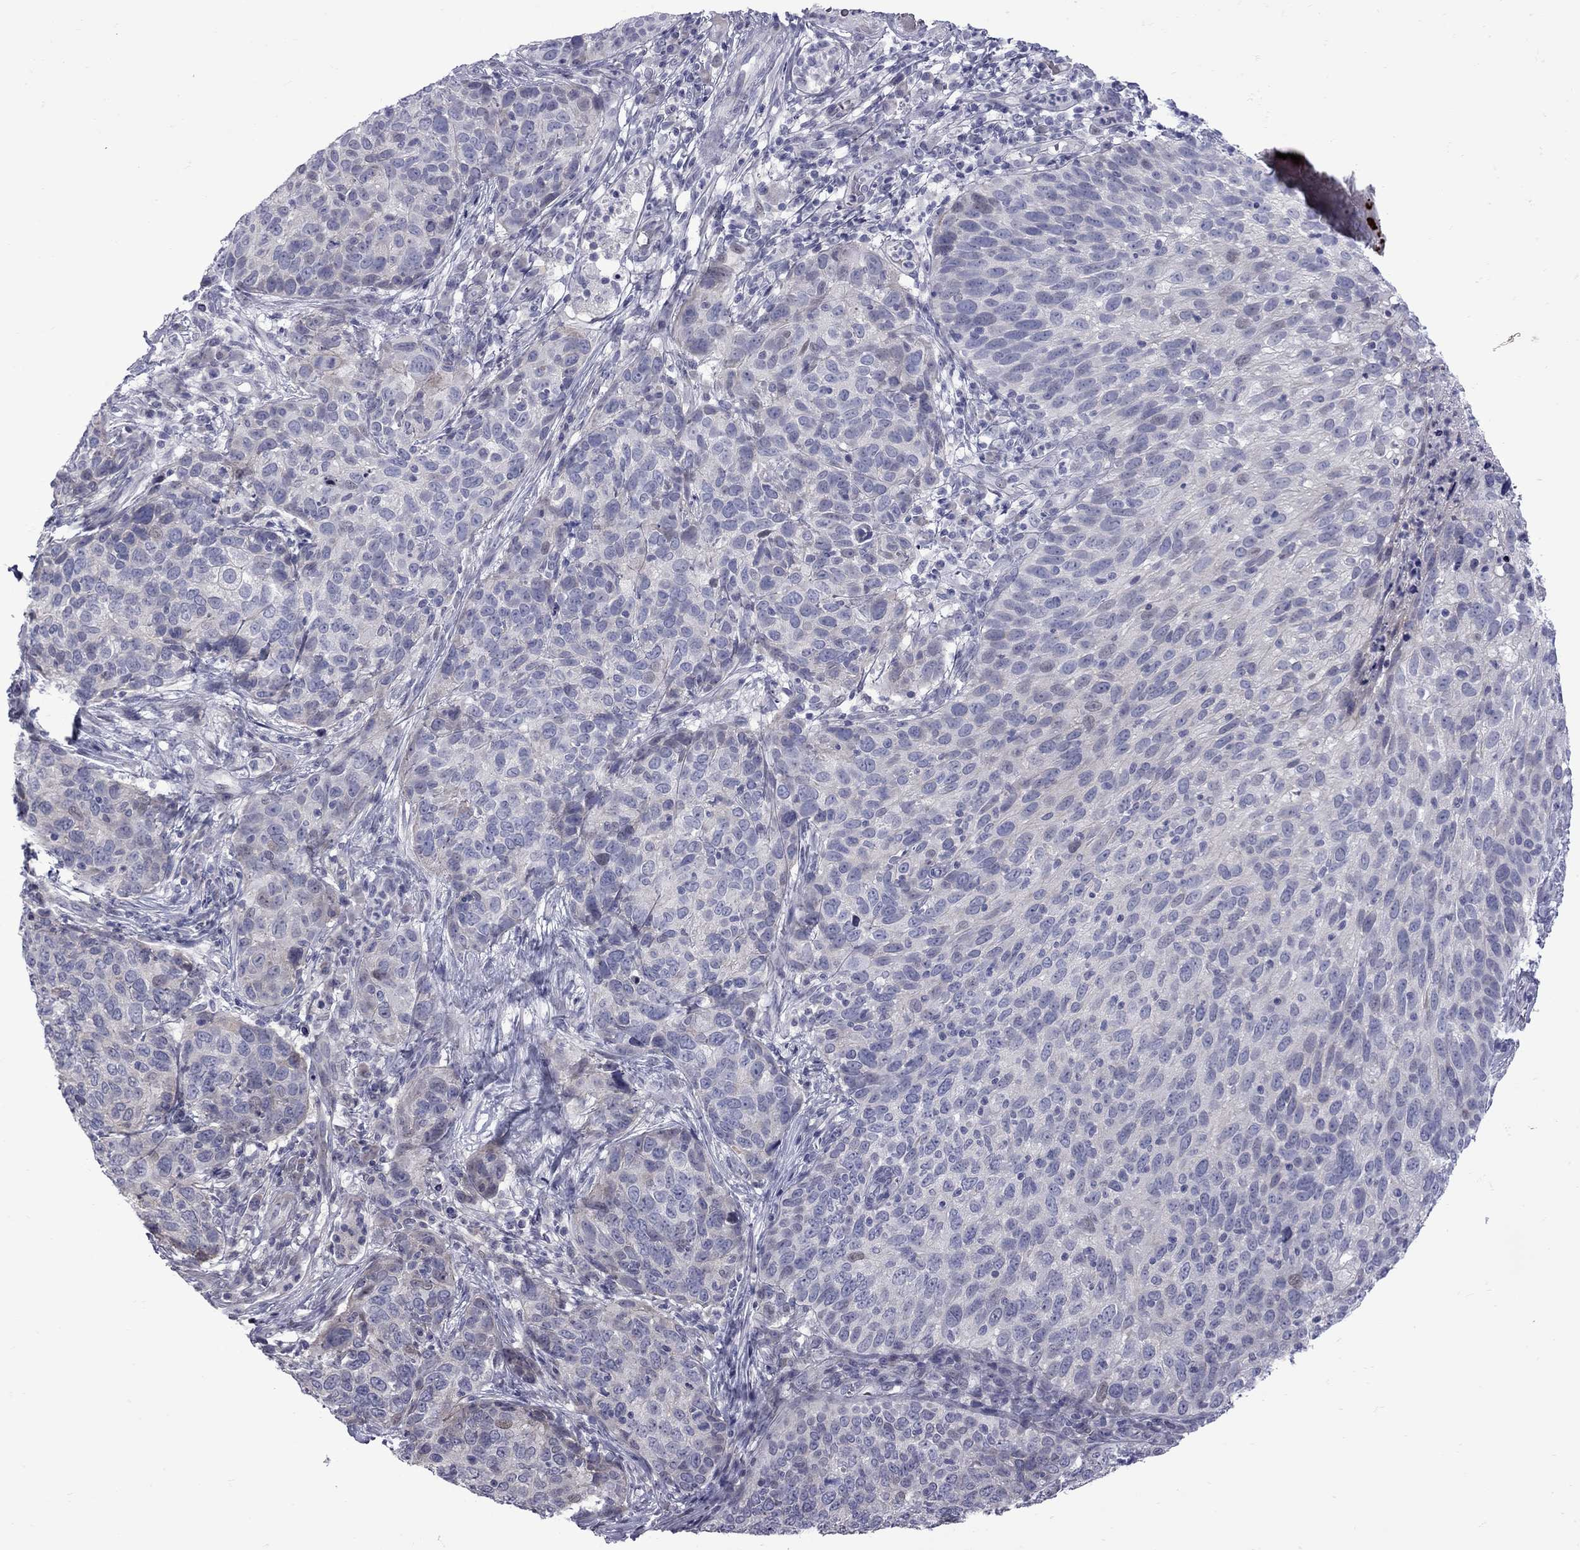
{"staining": {"intensity": "negative", "quantity": "none", "location": "none"}, "tissue": "skin cancer", "cell_type": "Tumor cells", "image_type": "cancer", "snomed": [{"axis": "morphology", "description": "Squamous cell carcinoma, NOS"}, {"axis": "topography", "description": "Skin"}], "caption": "Immunohistochemistry image of neoplastic tissue: human squamous cell carcinoma (skin) stained with DAB (3,3'-diaminobenzidine) exhibits no significant protein positivity in tumor cells.", "gene": "NRARP", "patient": {"sex": "male", "age": 92}}